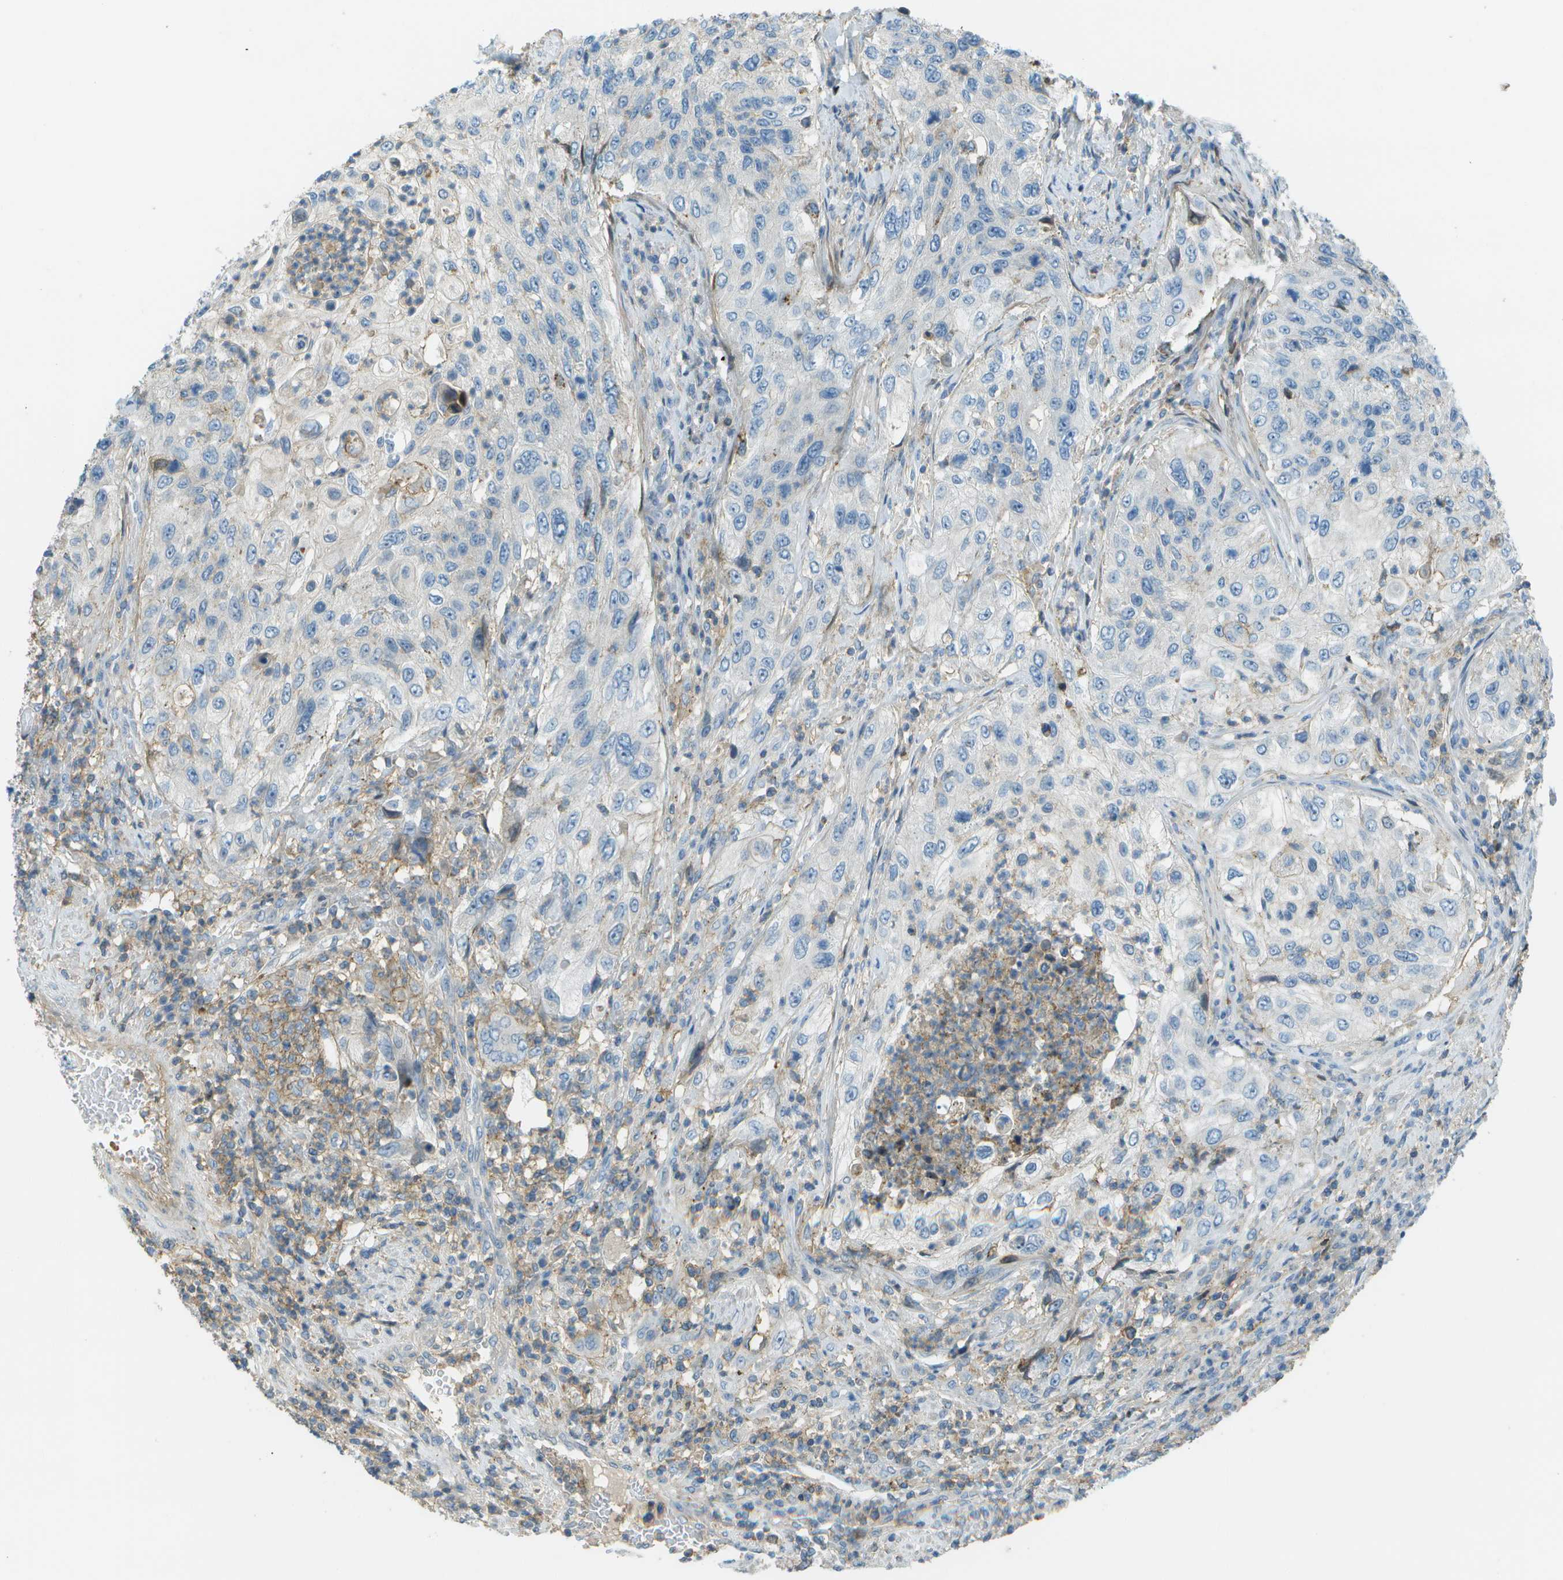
{"staining": {"intensity": "negative", "quantity": "none", "location": "none"}, "tissue": "urothelial cancer", "cell_type": "Tumor cells", "image_type": "cancer", "snomed": [{"axis": "morphology", "description": "Urothelial carcinoma, High grade"}, {"axis": "topography", "description": "Urinary bladder"}], "caption": "The image reveals no staining of tumor cells in urothelial carcinoma (high-grade).", "gene": "LRRC66", "patient": {"sex": "female", "age": 60}}